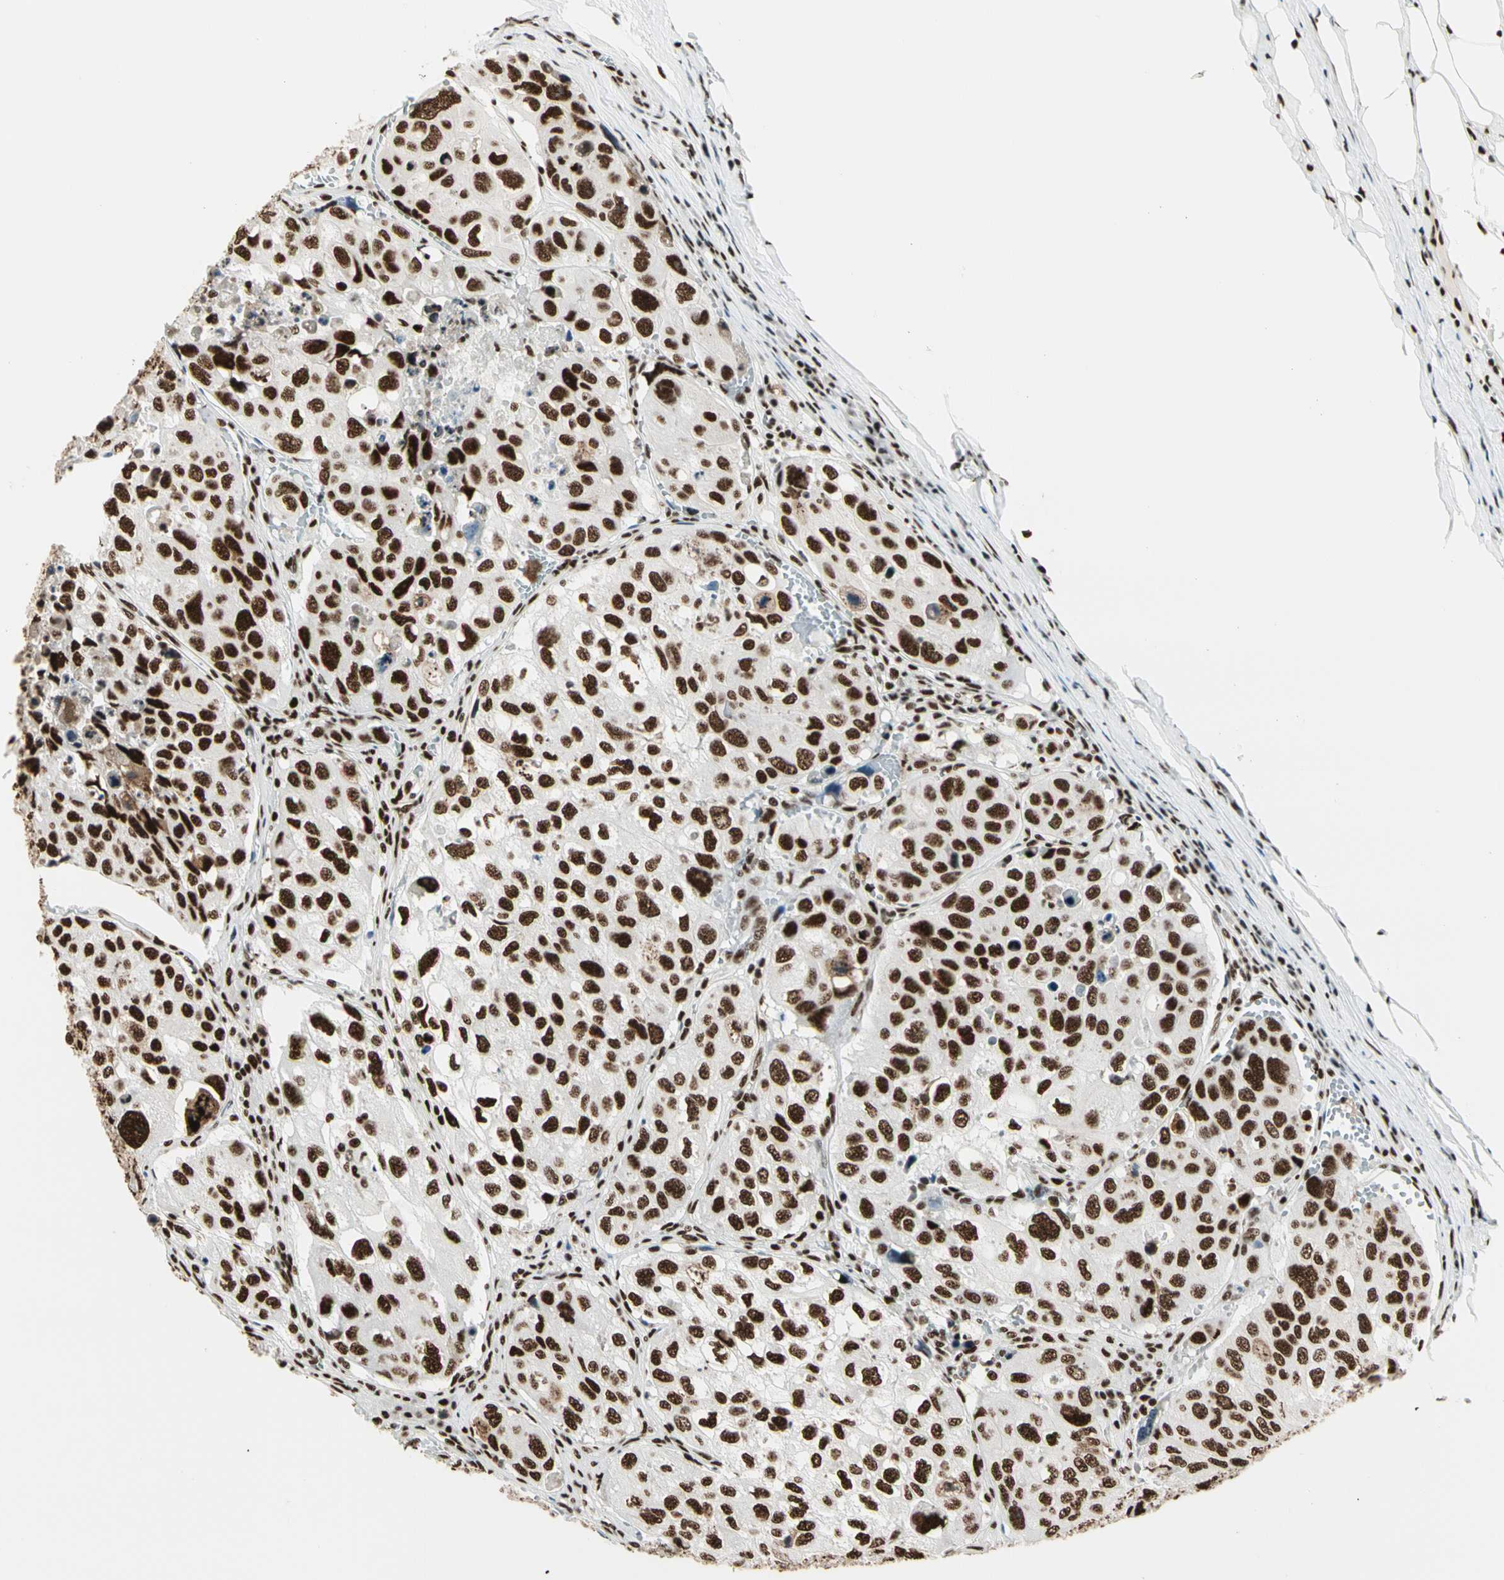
{"staining": {"intensity": "strong", "quantity": ">75%", "location": "nuclear"}, "tissue": "urothelial cancer", "cell_type": "Tumor cells", "image_type": "cancer", "snomed": [{"axis": "morphology", "description": "Urothelial carcinoma, High grade"}, {"axis": "topography", "description": "Lymph node"}, {"axis": "topography", "description": "Urinary bladder"}], "caption": "High-grade urothelial carcinoma stained with DAB immunohistochemistry (IHC) displays high levels of strong nuclear expression in about >75% of tumor cells. (IHC, brightfield microscopy, high magnification).", "gene": "CCAR1", "patient": {"sex": "male", "age": 51}}